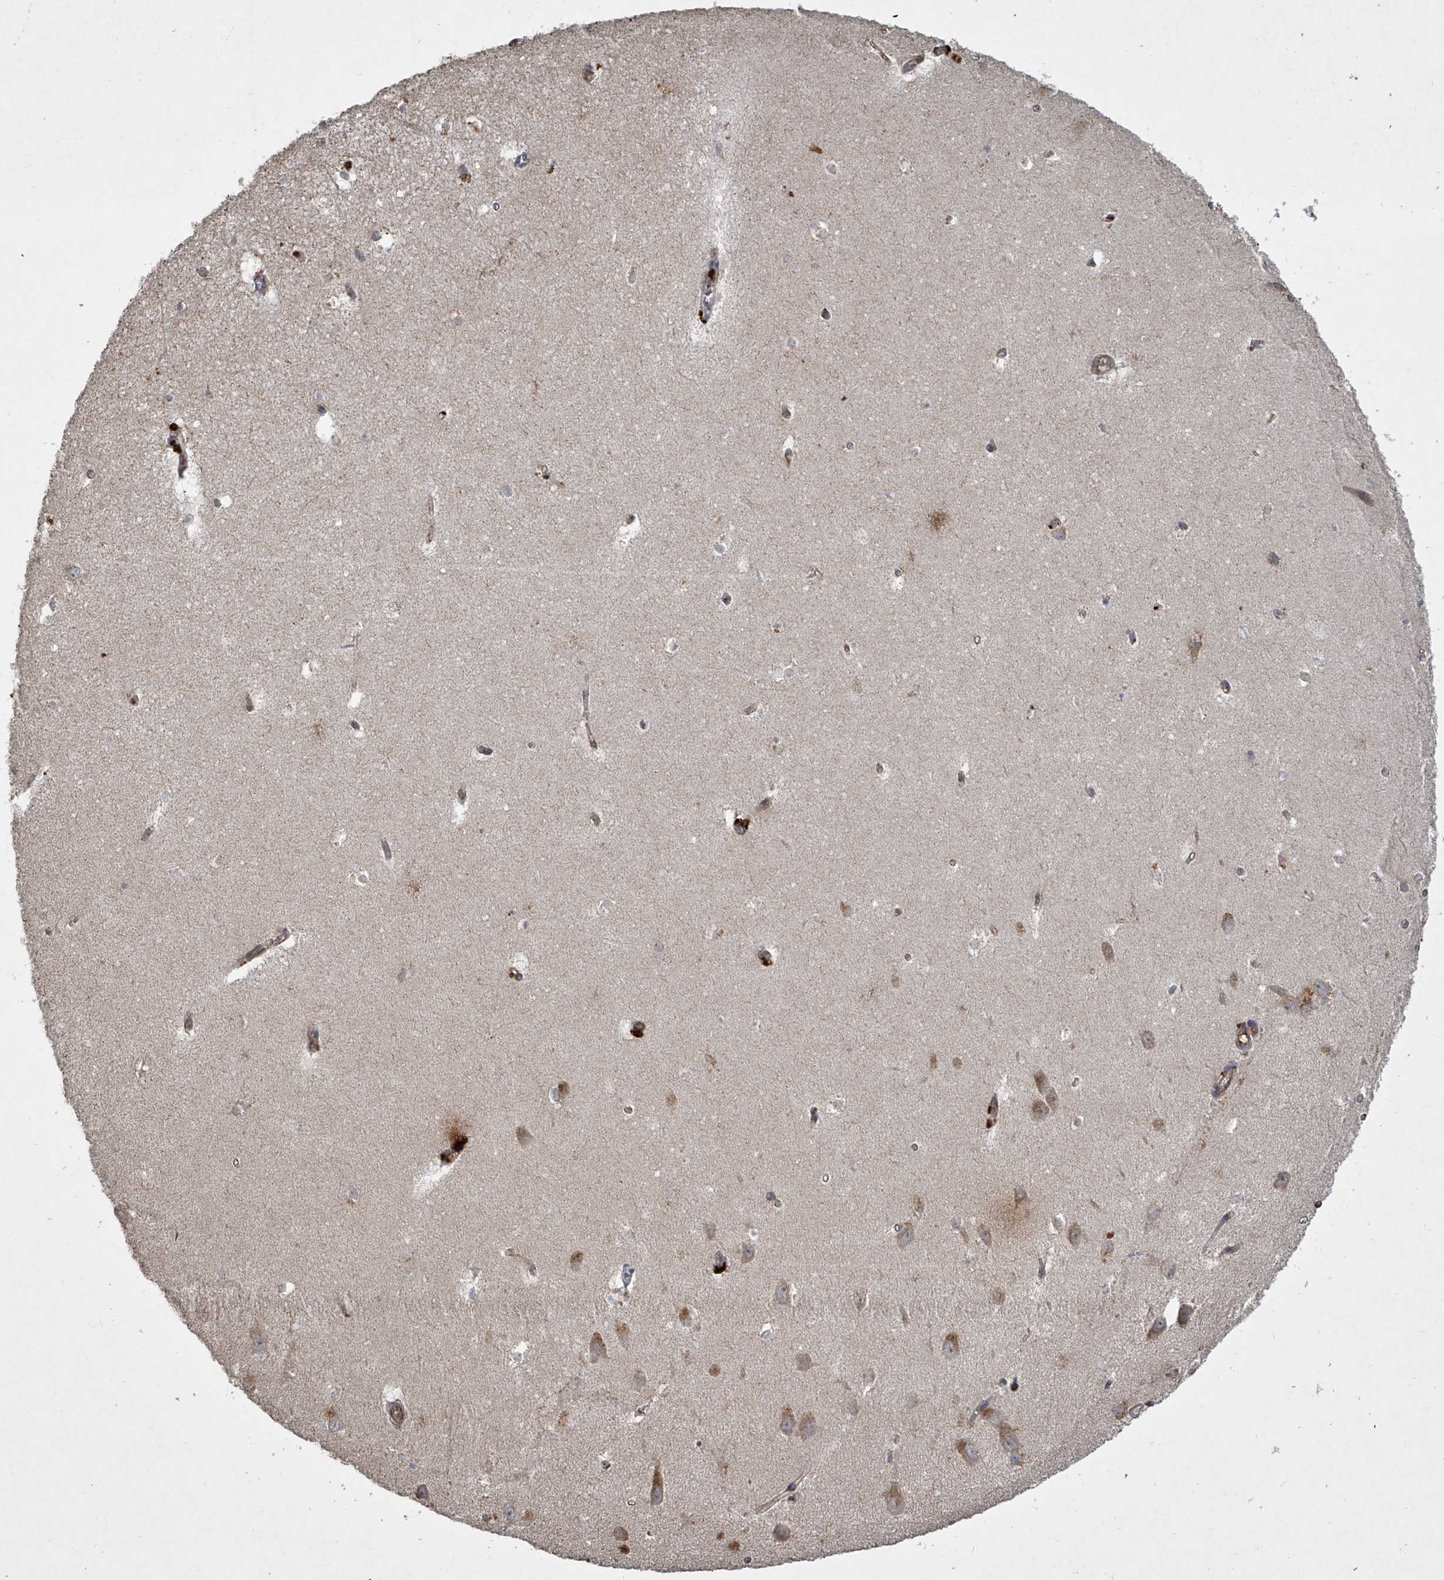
{"staining": {"intensity": "weak", "quantity": "<25%", "location": "cytoplasmic/membranous"}, "tissue": "hippocampus", "cell_type": "Glial cells", "image_type": "normal", "snomed": [{"axis": "morphology", "description": "Normal tissue, NOS"}, {"axis": "topography", "description": "Hippocampus"}], "caption": "The image reveals no staining of glial cells in normal hippocampus.", "gene": "DOCK9", "patient": {"sex": "female", "age": 64}}